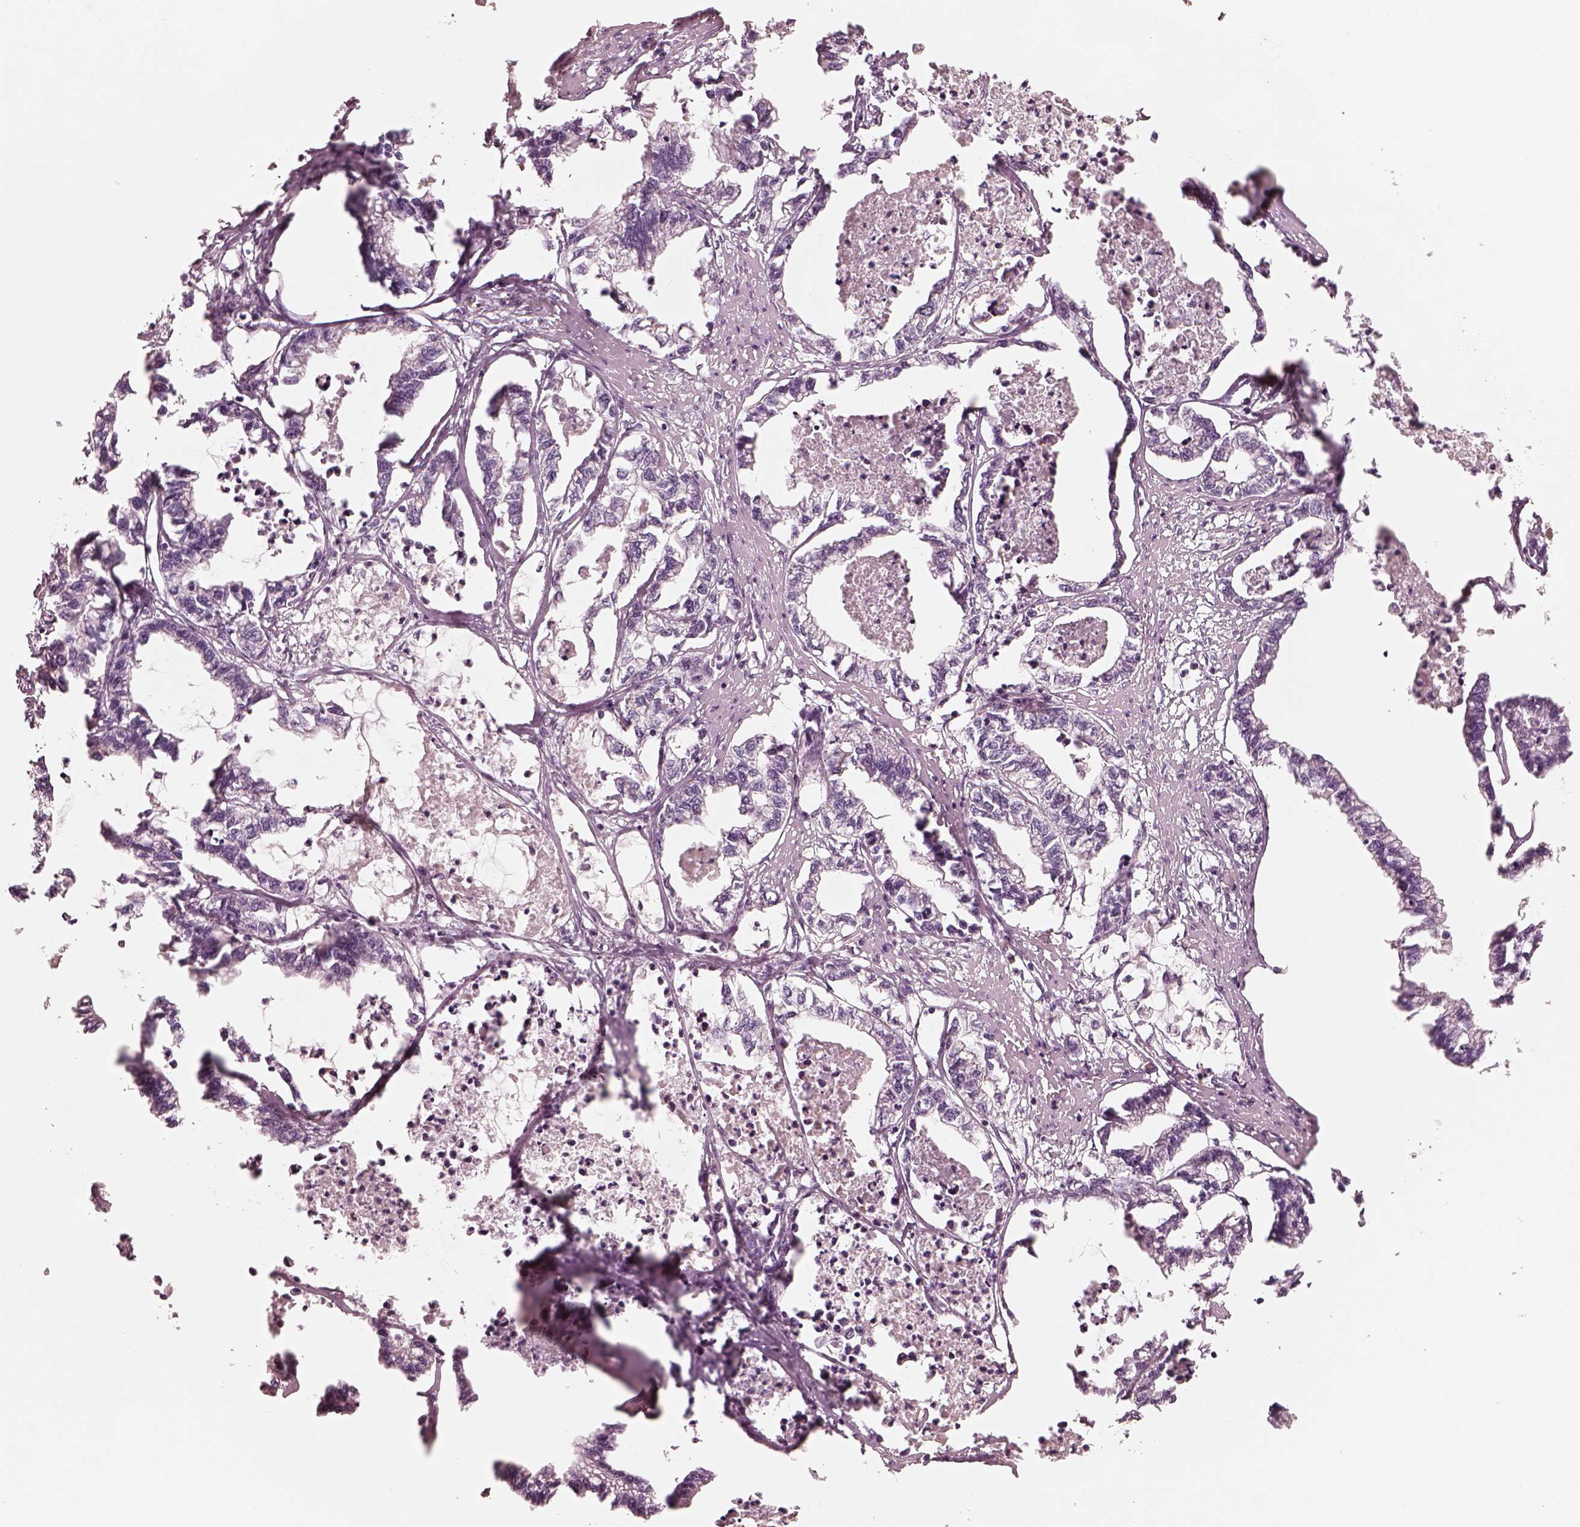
{"staining": {"intensity": "negative", "quantity": "none", "location": "none"}, "tissue": "stomach cancer", "cell_type": "Tumor cells", "image_type": "cancer", "snomed": [{"axis": "morphology", "description": "Adenocarcinoma, NOS"}, {"axis": "topography", "description": "Stomach"}], "caption": "There is no significant staining in tumor cells of stomach cancer.", "gene": "CADM2", "patient": {"sex": "male", "age": 83}}